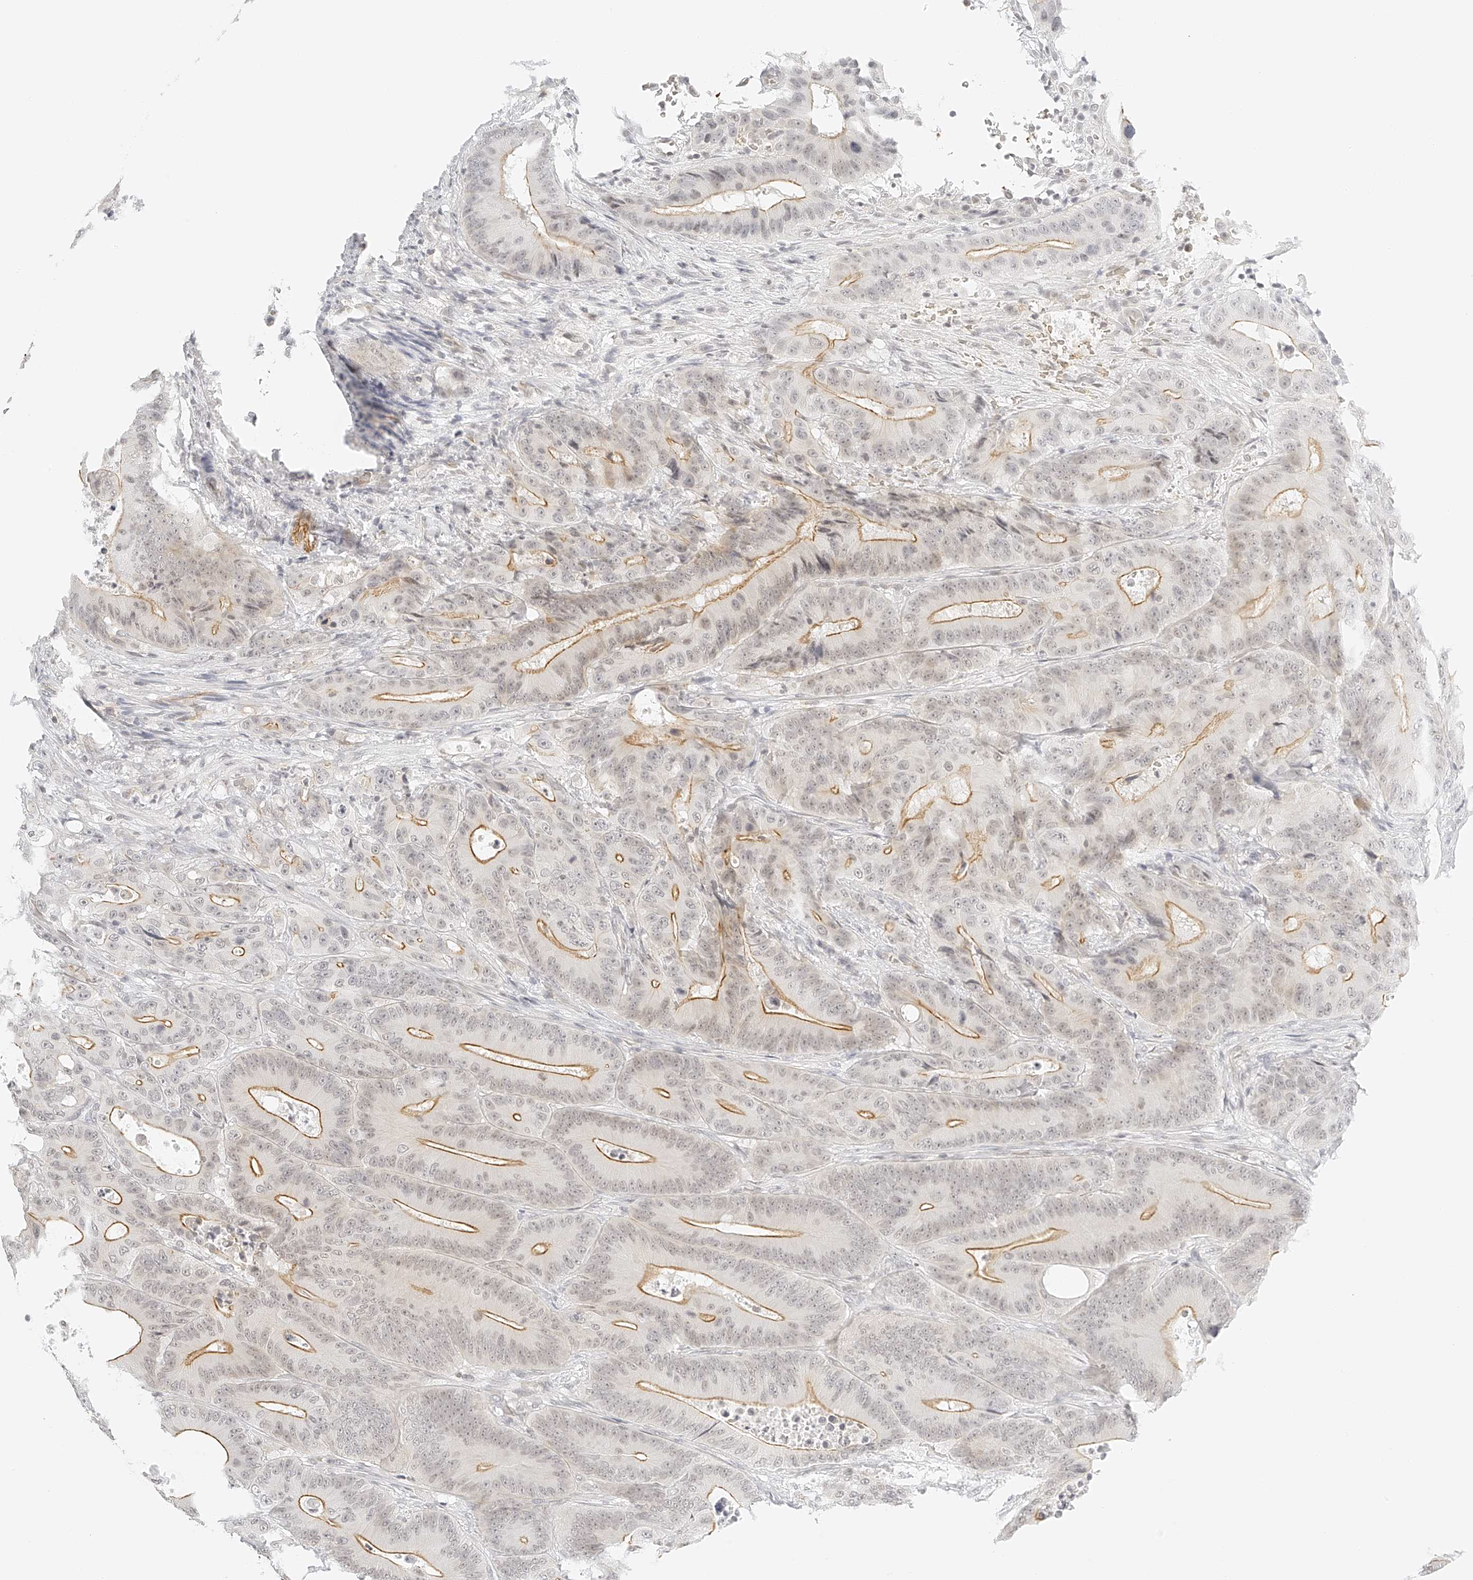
{"staining": {"intensity": "moderate", "quantity": "<25%", "location": "cytoplasmic/membranous"}, "tissue": "colorectal cancer", "cell_type": "Tumor cells", "image_type": "cancer", "snomed": [{"axis": "morphology", "description": "Adenocarcinoma, NOS"}, {"axis": "topography", "description": "Colon"}], "caption": "DAB (3,3'-diaminobenzidine) immunohistochemical staining of human adenocarcinoma (colorectal) displays moderate cytoplasmic/membranous protein positivity in approximately <25% of tumor cells.", "gene": "ZFP69", "patient": {"sex": "male", "age": 83}}